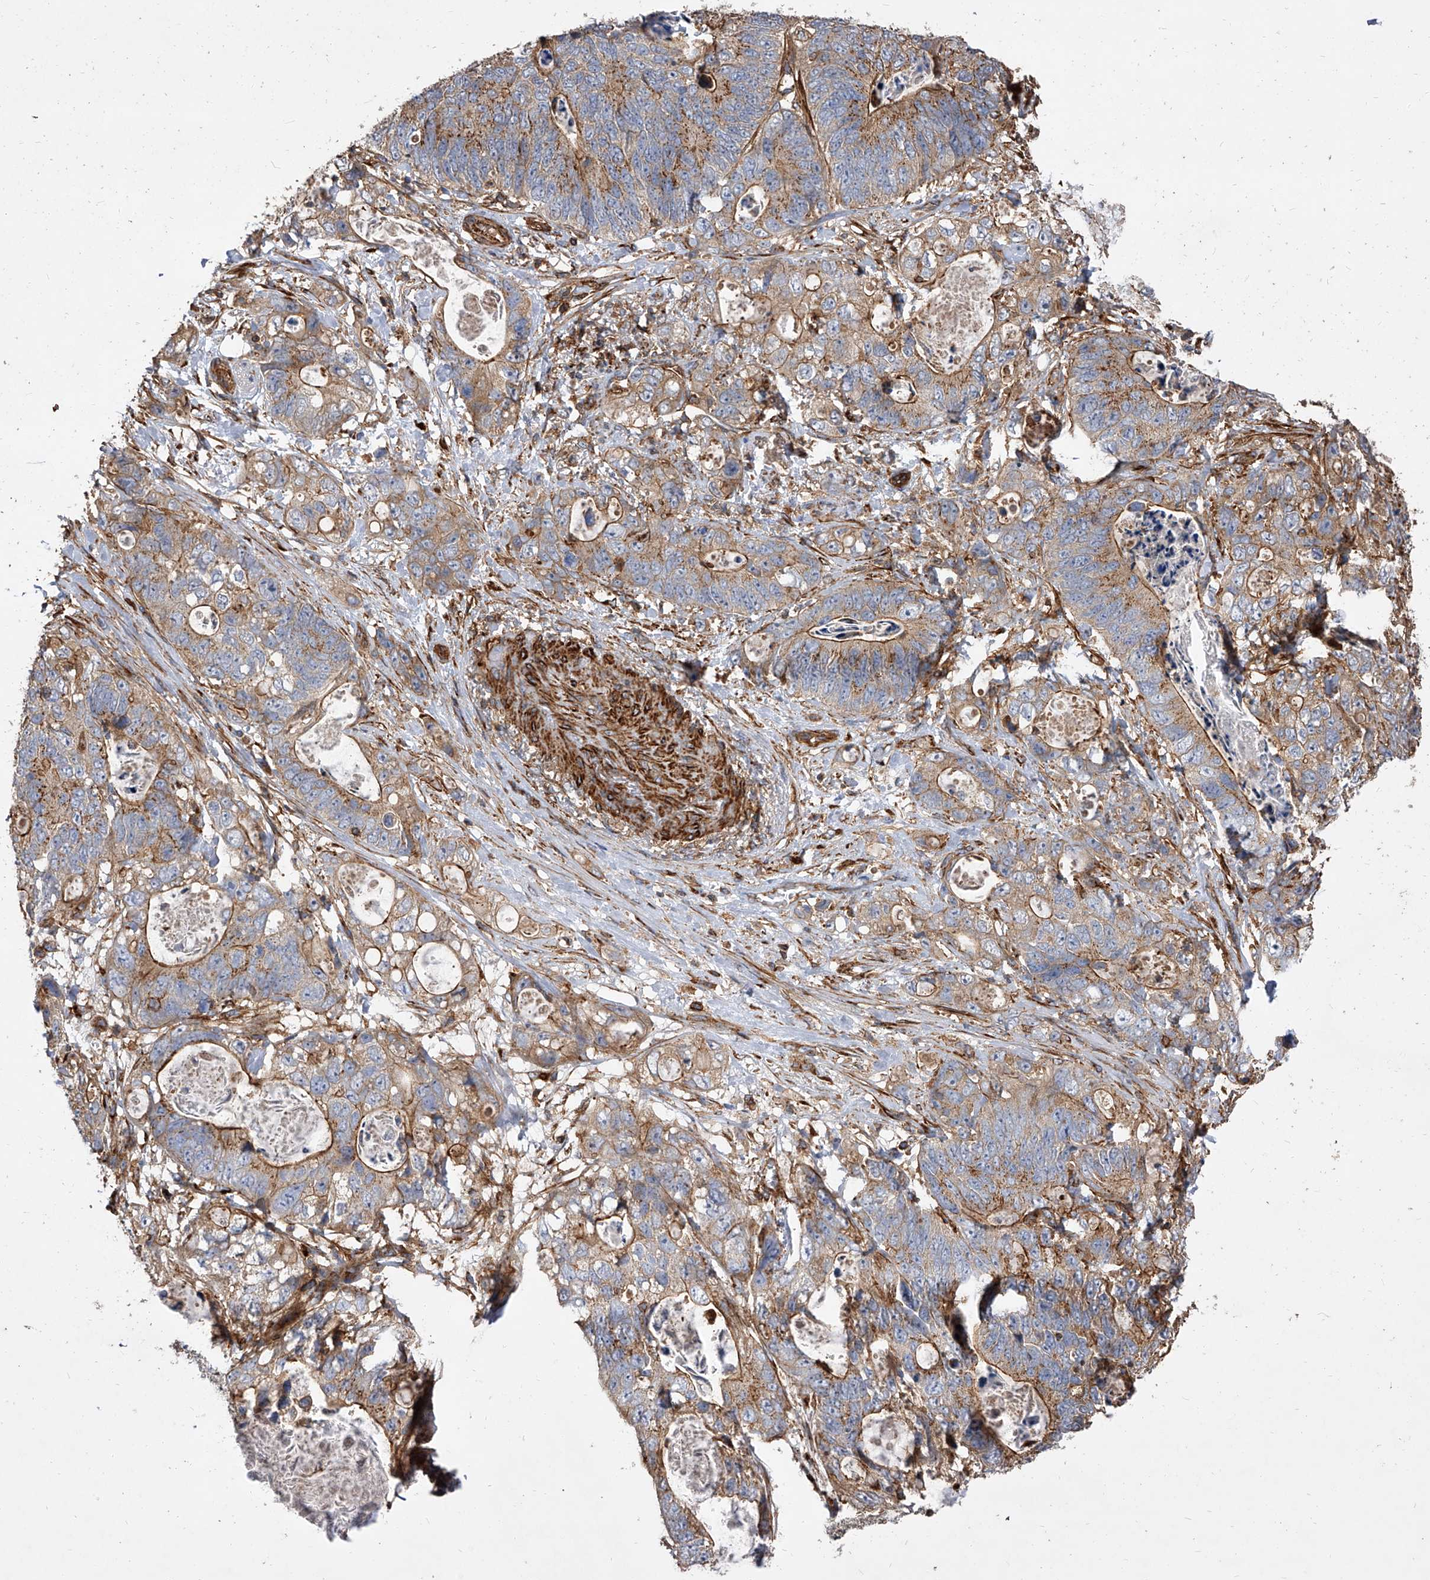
{"staining": {"intensity": "moderate", "quantity": ">75%", "location": "cytoplasmic/membranous"}, "tissue": "stomach cancer", "cell_type": "Tumor cells", "image_type": "cancer", "snomed": [{"axis": "morphology", "description": "Normal tissue, NOS"}, {"axis": "morphology", "description": "Adenocarcinoma, NOS"}, {"axis": "topography", "description": "Stomach"}], "caption": "Immunohistochemistry histopathology image of neoplastic tissue: stomach cancer (adenocarcinoma) stained using immunohistochemistry exhibits medium levels of moderate protein expression localized specifically in the cytoplasmic/membranous of tumor cells, appearing as a cytoplasmic/membranous brown color.", "gene": "PISD", "patient": {"sex": "female", "age": 89}}